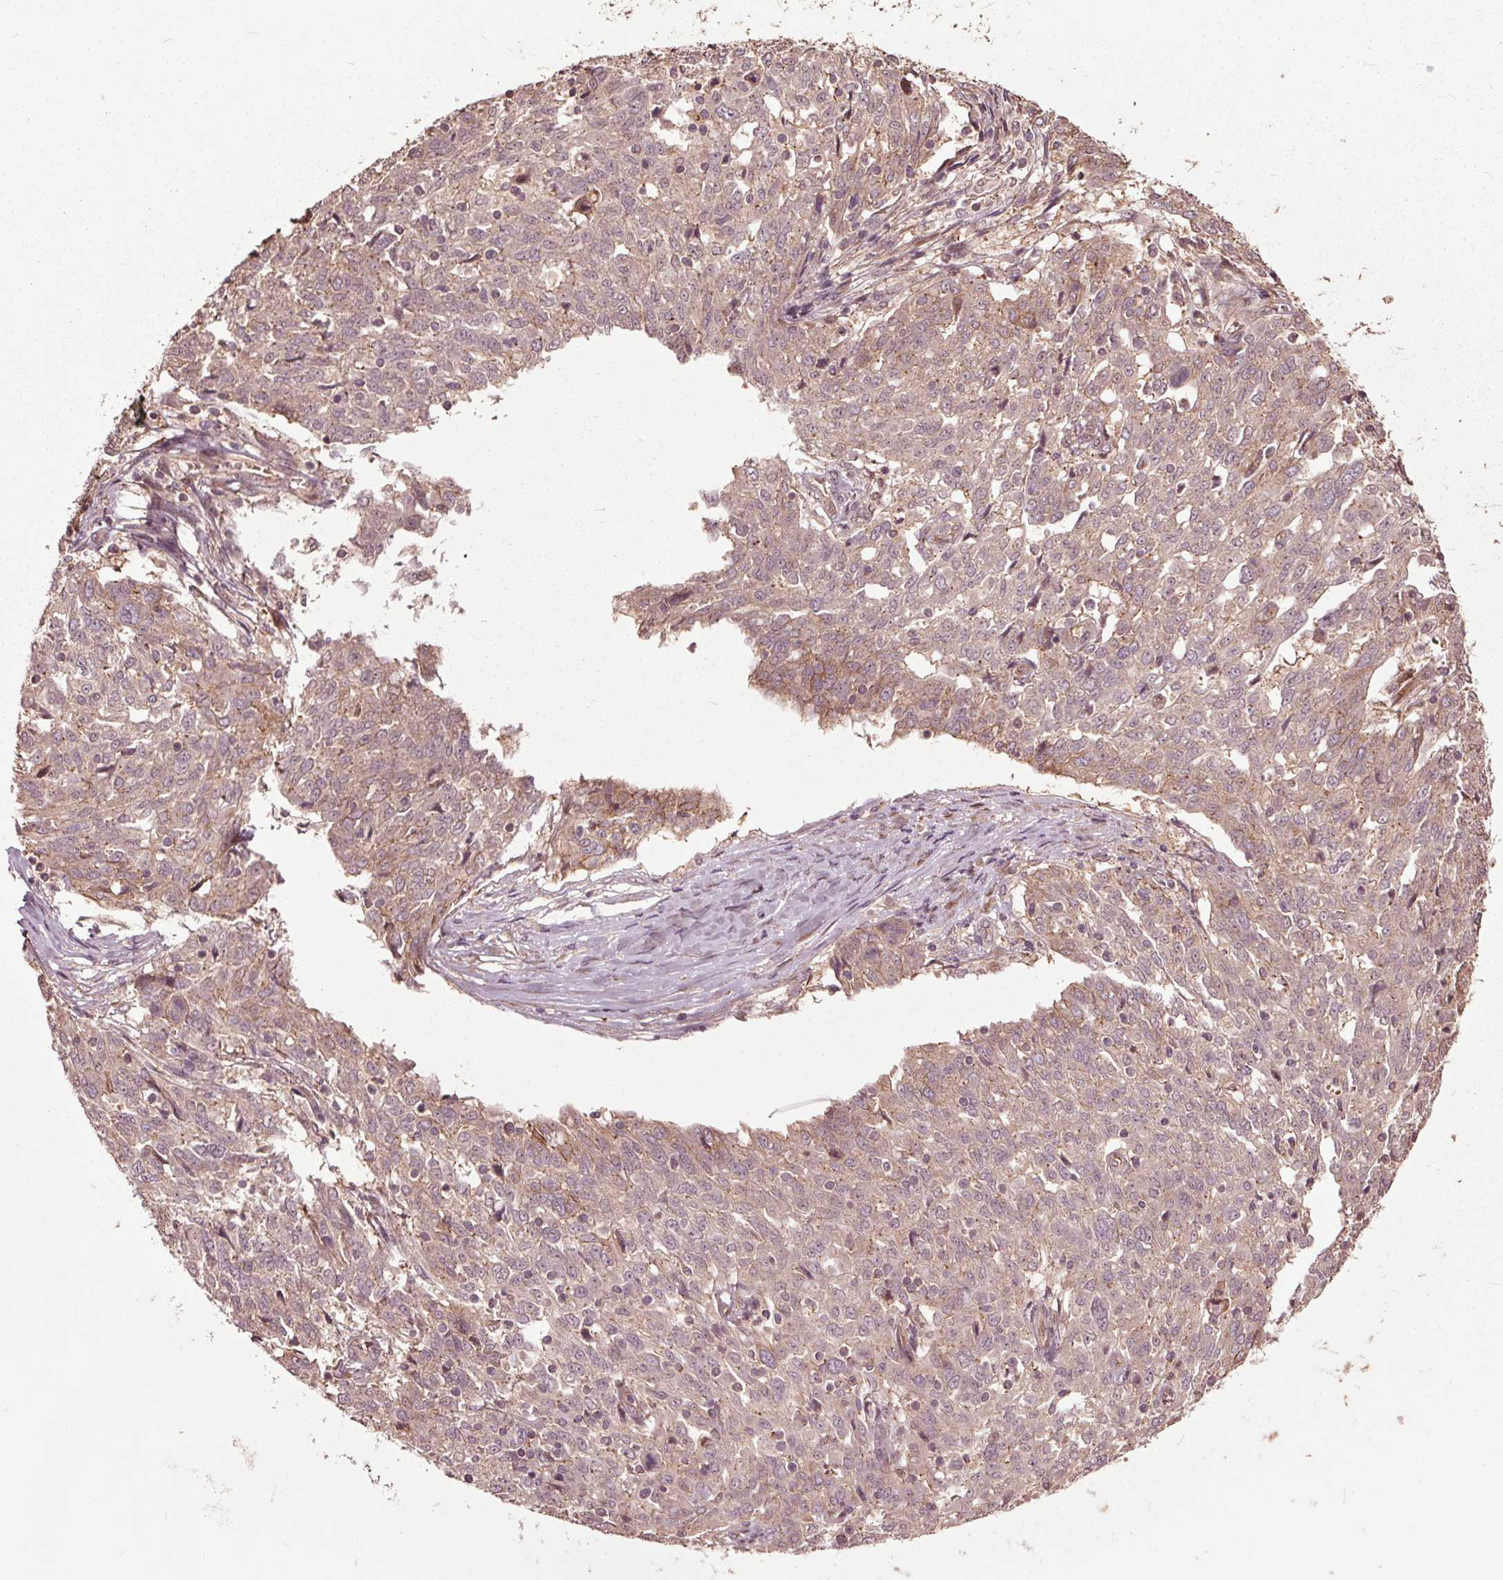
{"staining": {"intensity": "weak", "quantity": ">75%", "location": "cytoplasmic/membranous"}, "tissue": "ovarian cancer", "cell_type": "Tumor cells", "image_type": "cancer", "snomed": [{"axis": "morphology", "description": "Cystadenocarcinoma, serous, NOS"}, {"axis": "topography", "description": "Ovary"}], "caption": "Ovarian cancer (serous cystadenocarcinoma) stained with a protein marker shows weak staining in tumor cells.", "gene": "CEP95", "patient": {"sex": "female", "age": 67}}